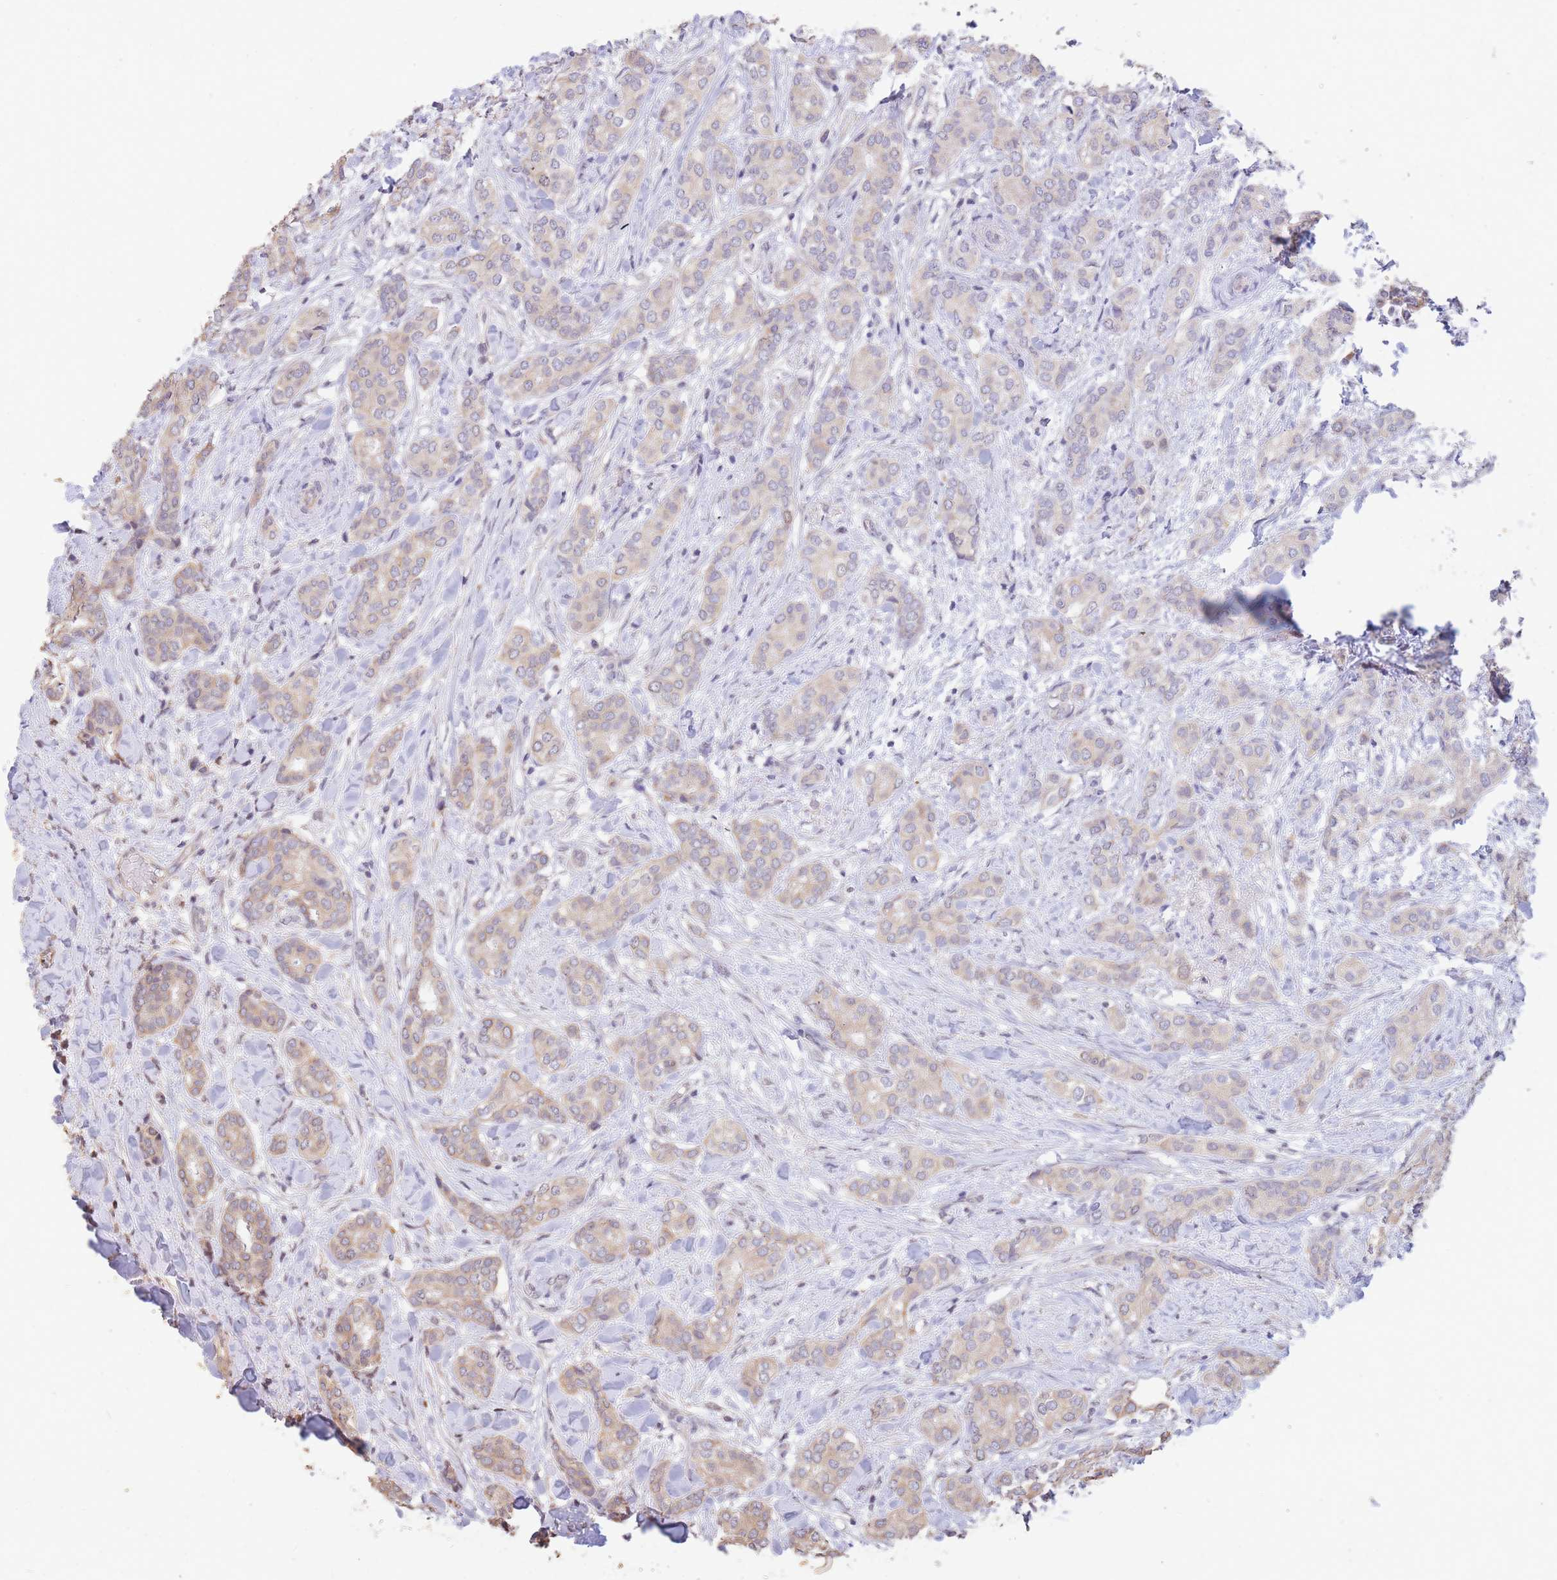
{"staining": {"intensity": "weak", "quantity": ">75%", "location": "cytoplasmic/membranous"}, "tissue": "breast cancer", "cell_type": "Tumor cells", "image_type": "cancer", "snomed": [{"axis": "morphology", "description": "Duct carcinoma"}, {"axis": "topography", "description": "Breast"}], "caption": "Weak cytoplasmic/membranous expression is present in about >75% of tumor cells in breast invasive ductal carcinoma. The staining was performed using DAB, with brown indicating positive protein expression. Nuclei are stained blue with hematoxylin.", "gene": "RGS14", "patient": {"sex": "female", "age": 73}}